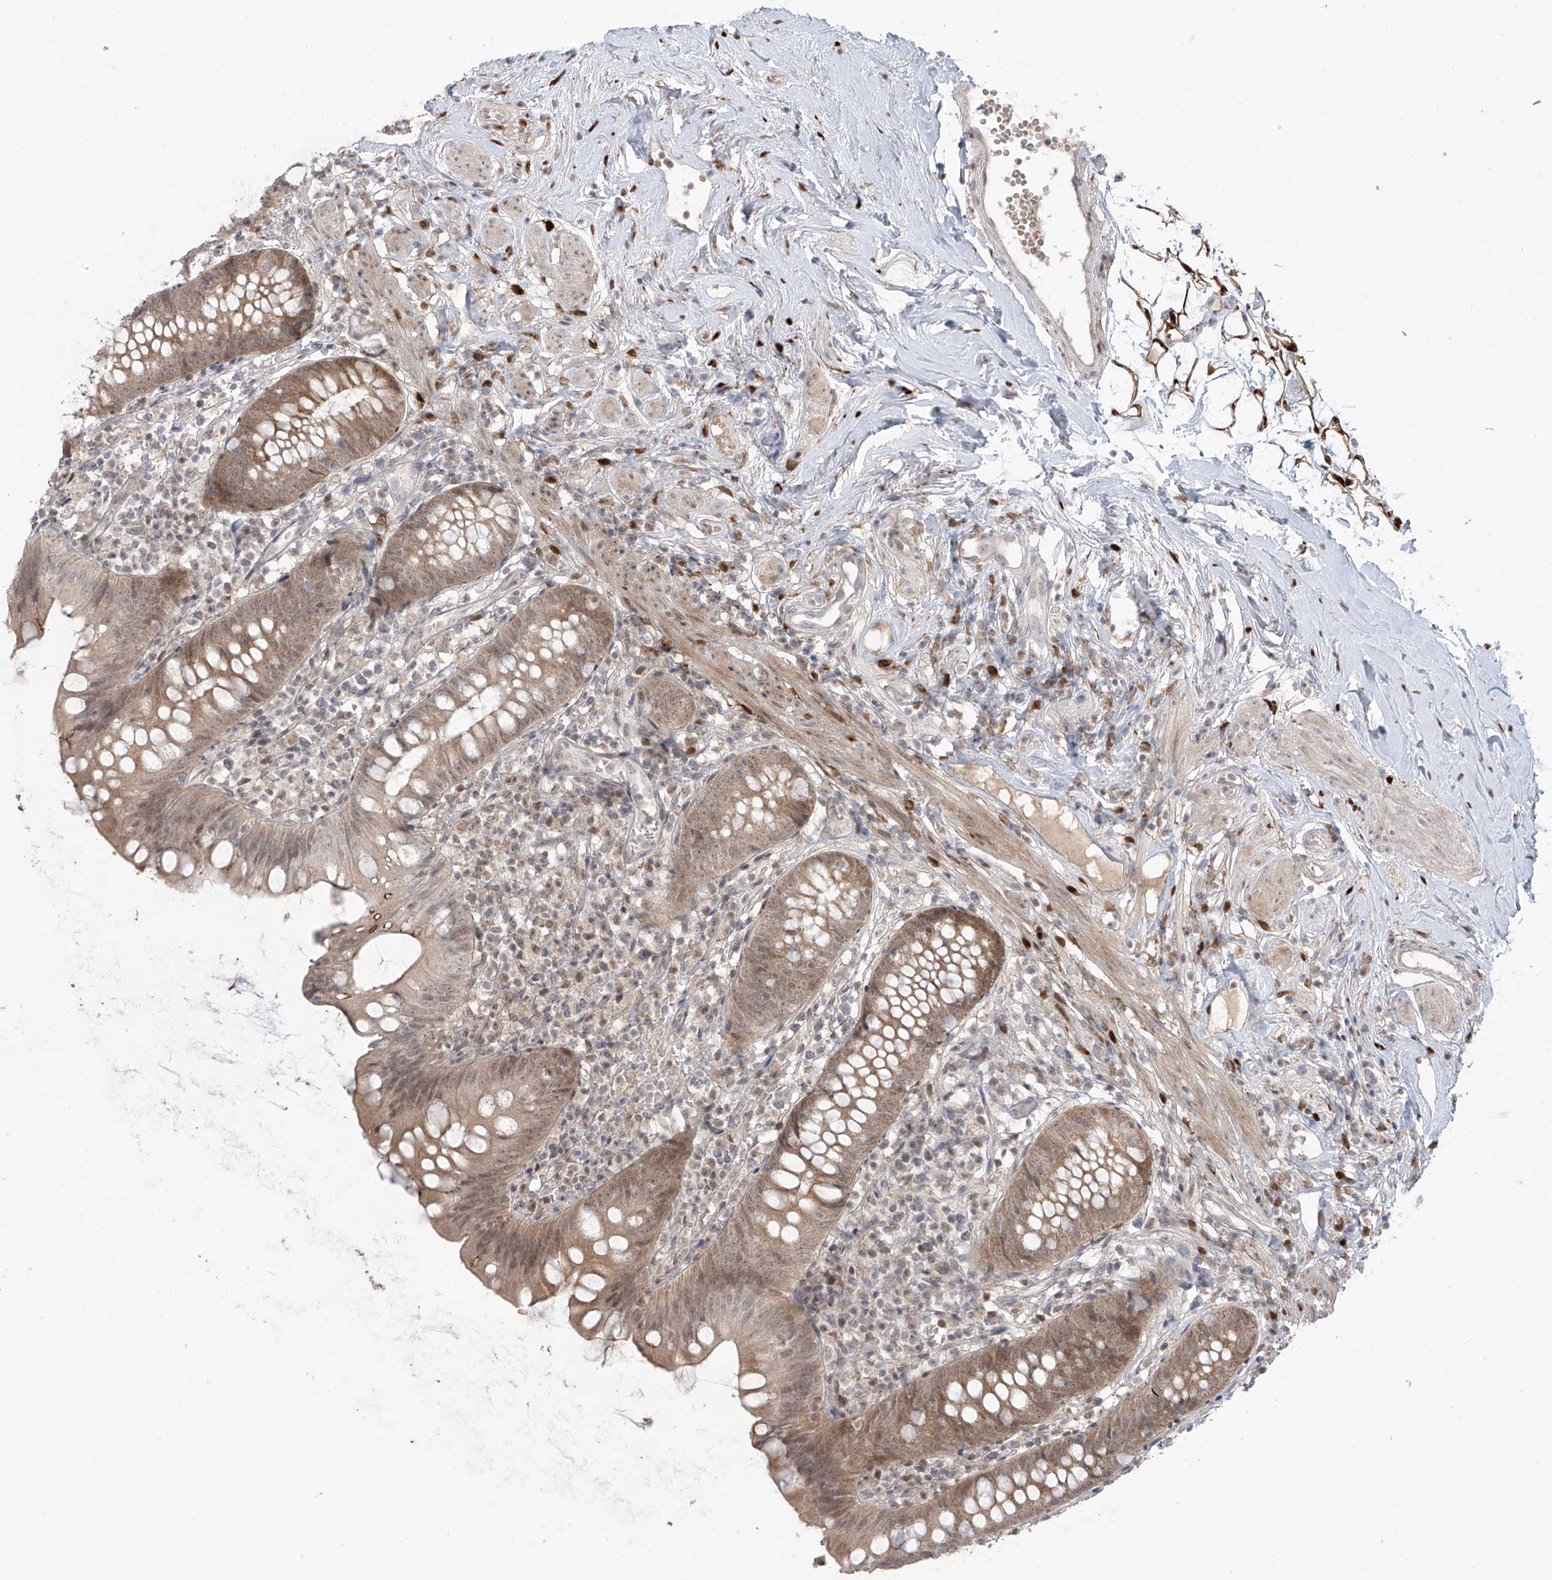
{"staining": {"intensity": "moderate", "quantity": ">75%", "location": "cytoplasmic/membranous,nuclear"}, "tissue": "appendix", "cell_type": "Glandular cells", "image_type": "normal", "snomed": [{"axis": "morphology", "description": "Normal tissue, NOS"}, {"axis": "topography", "description": "Appendix"}], "caption": "Brown immunohistochemical staining in normal appendix shows moderate cytoplasmic/membranous,nuclear staining in approximately >75% of glandular cells.", "gene": "OGT", "patient": {"sex": "female", "age": 62}}